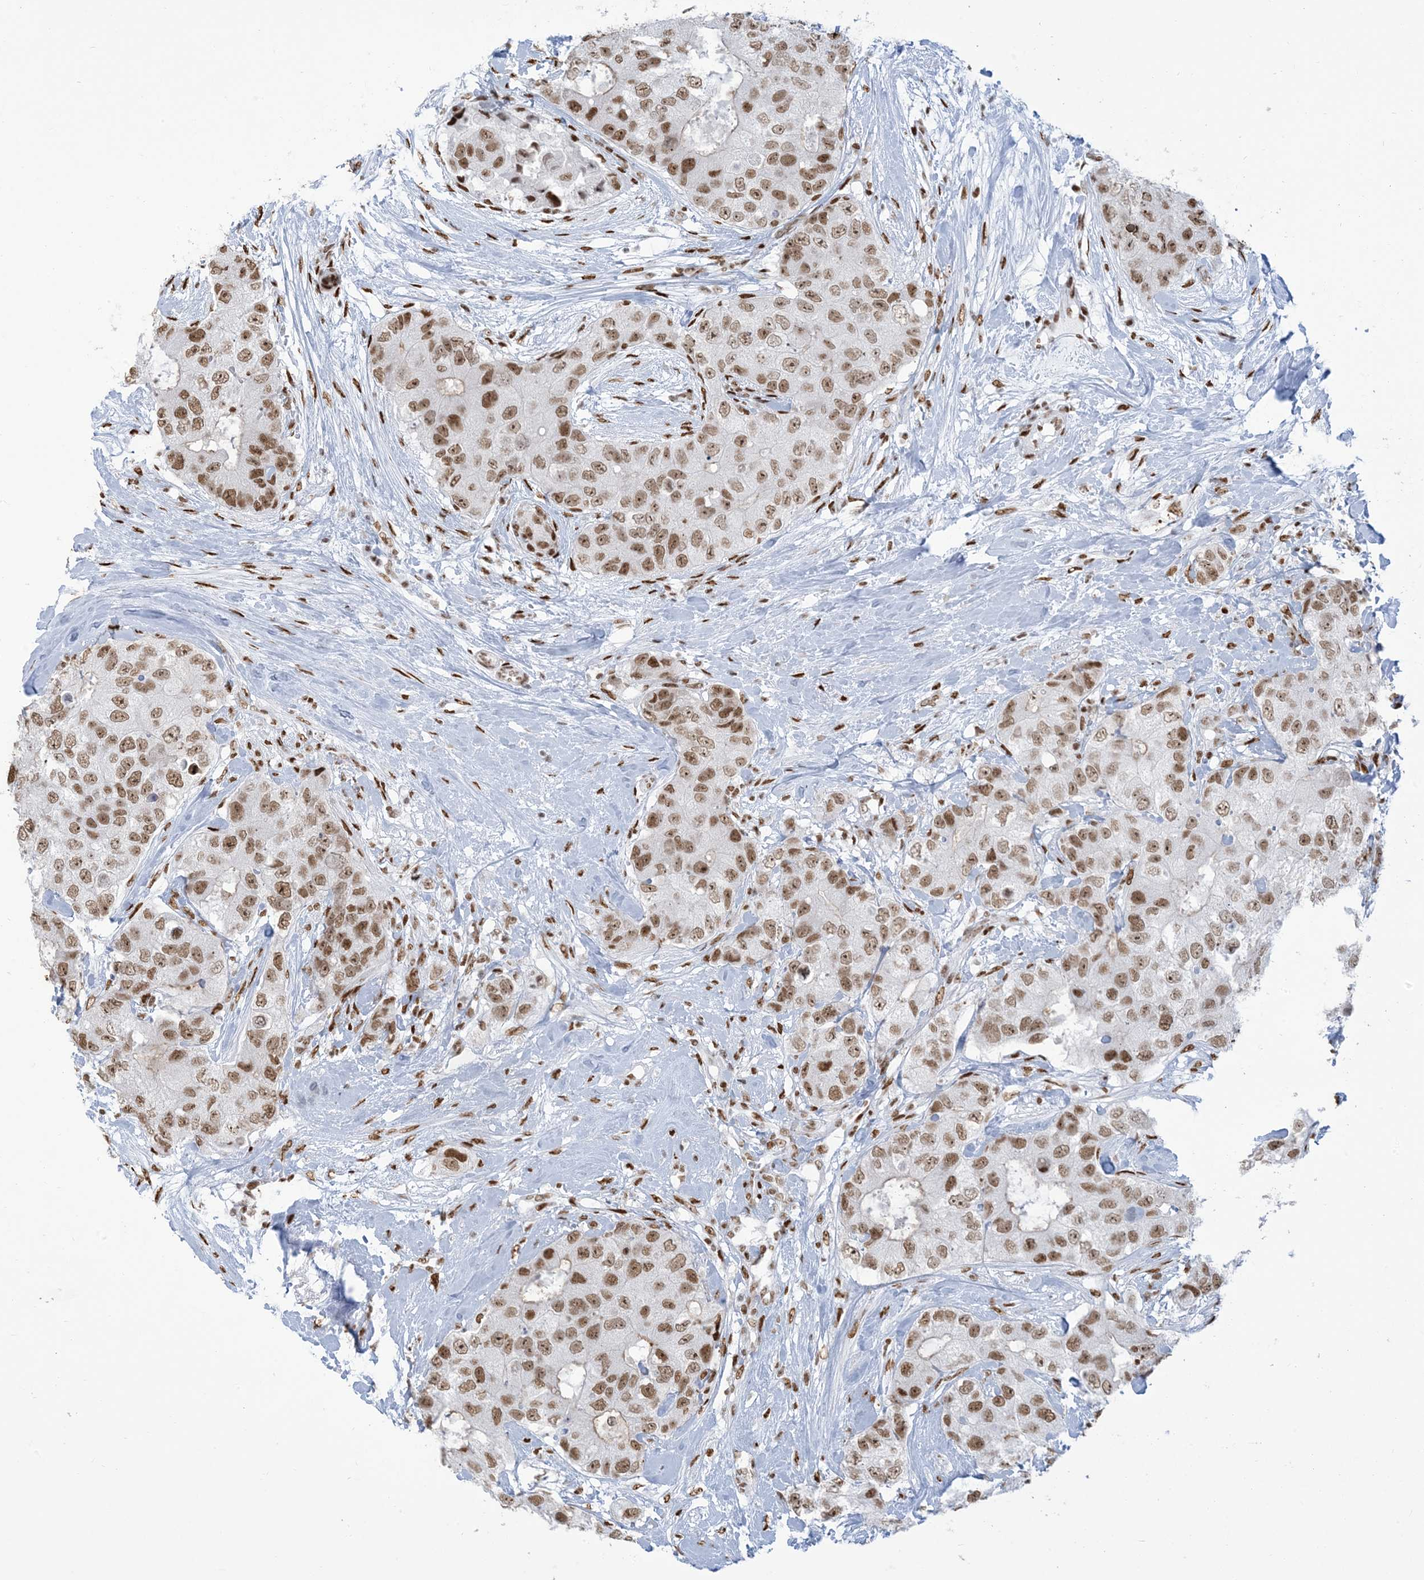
{"staining": {"intensity": "moderate", "quantity": ">75%", "location": "nuclear"}, "tissue": "breast cancer", "cell_type": "Tumor cells", "image_type": "cancer", "snomed": [{"axis": "morphology", "description": "Duct carcinoma"}, {"axis": "topography", "description": "Breast"}], "caption": "This histopathology image reveals immunohistochemistry (IHC) staining of human breast intraductal carcinoma, with medium moderate nuclear expression in approximately >75% of tumor cells.", "gene": "STAG1", "patient": {"sex": "female", "age": 62}}